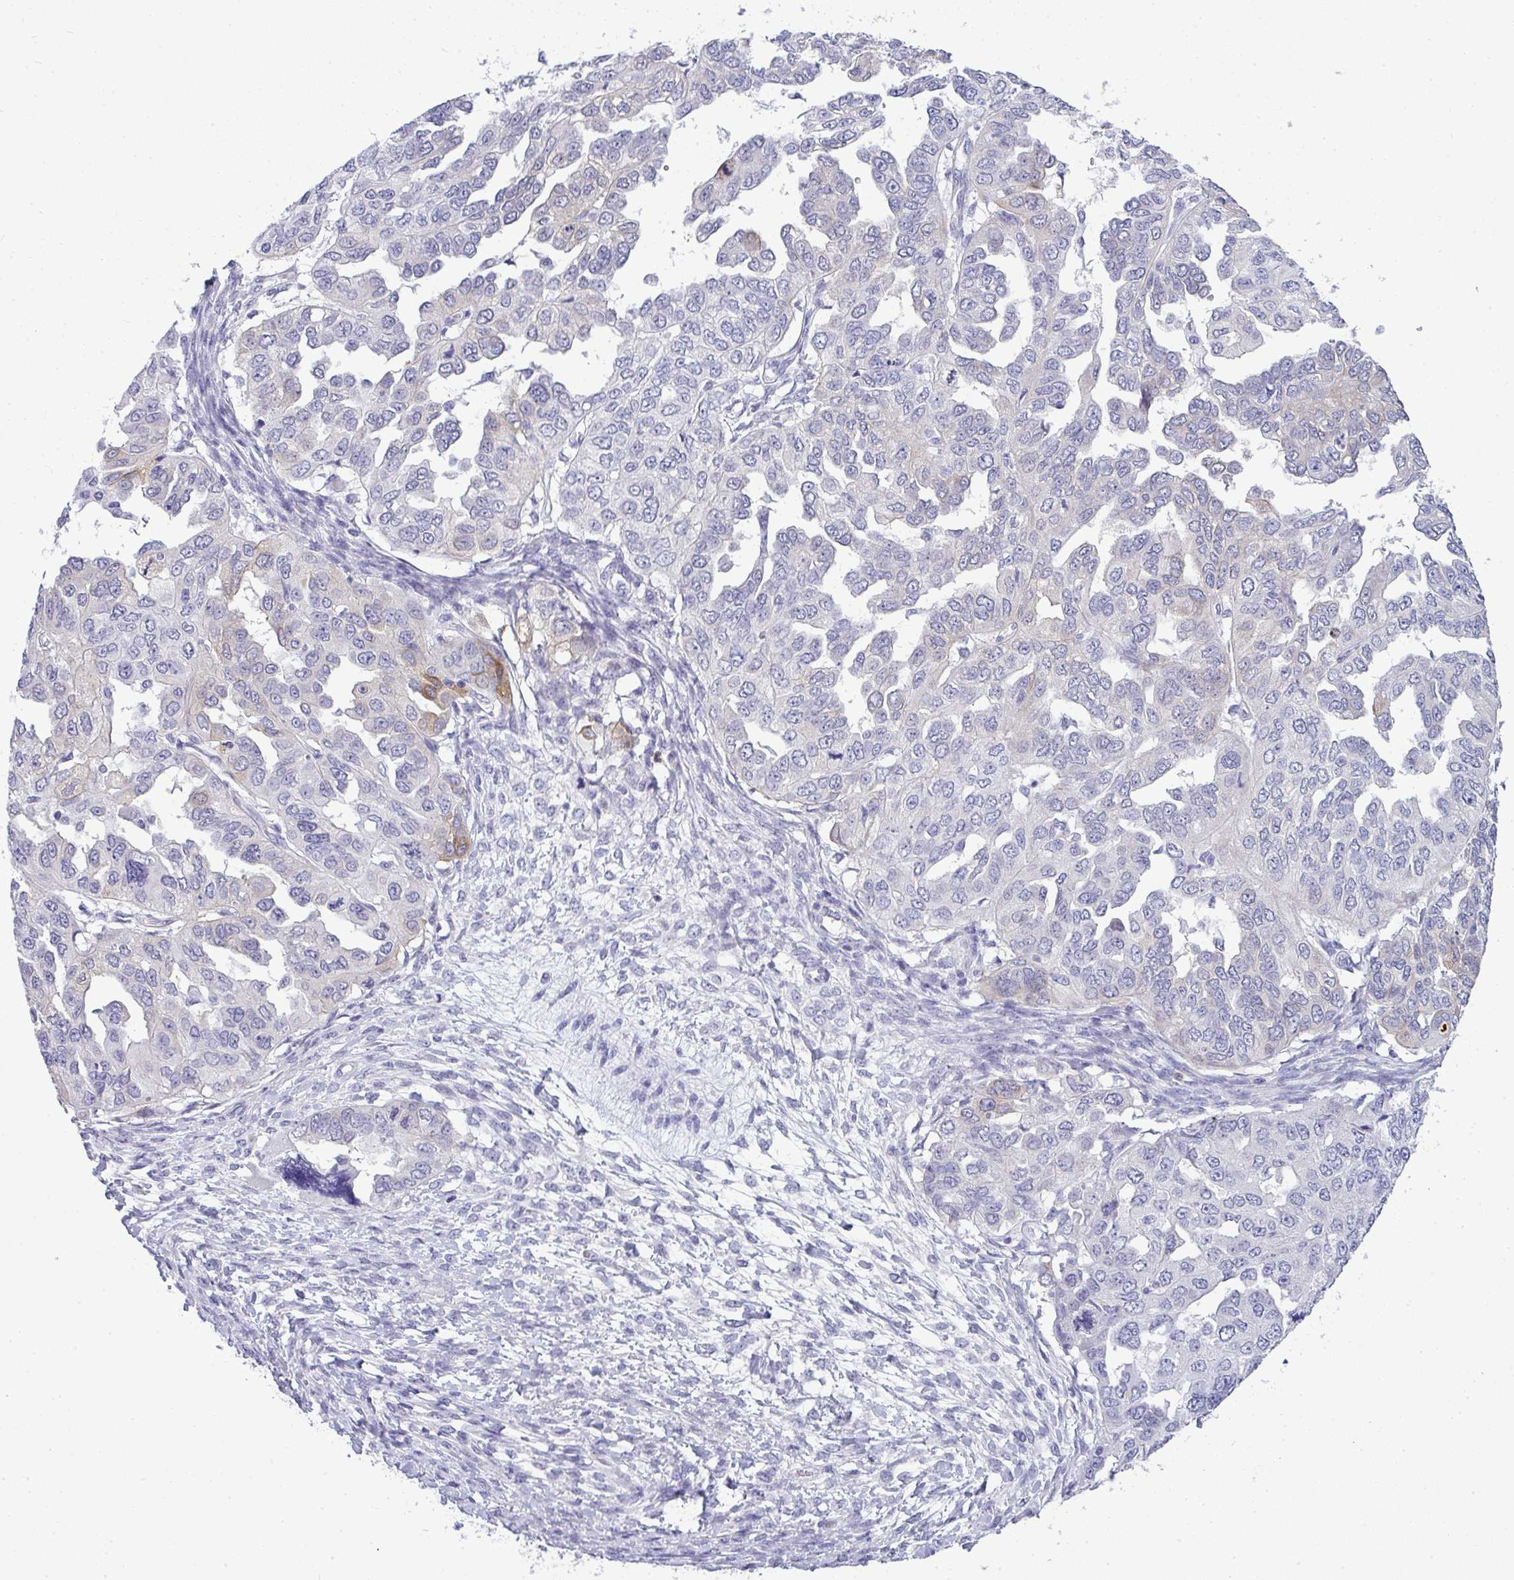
{"staining": {"intensity": "moderate", "quantity": "<25%", "location": "cytoplasmic/membranous"}, "tissue": "ovarian cancer", "cell_type": "Tumor cells", "image_type": "cancer", "snomed": [{"axis": "morphology", "description": "Cystadenocarcinoma, serous, NOS"}, {"axis": "topography", "description": "Ovary"}], "caption": "High-magnification brightfield microscopy of serous cystadenocarcinoma (ovarian) stained with DAB (3,3'-diaminobenzidine) (brown) and counterstained with hematoxylin (blue). tumor cells exhibit moderate cytoplasmic/membranous expression is present in approximately<25% of cells. (DAB (3,3'-diaminobenzidine) IHC, brown staining for protein, blue staining for nuclei).", "gene": "LIPE", "patient": {"sex": "female", "age": 53}}